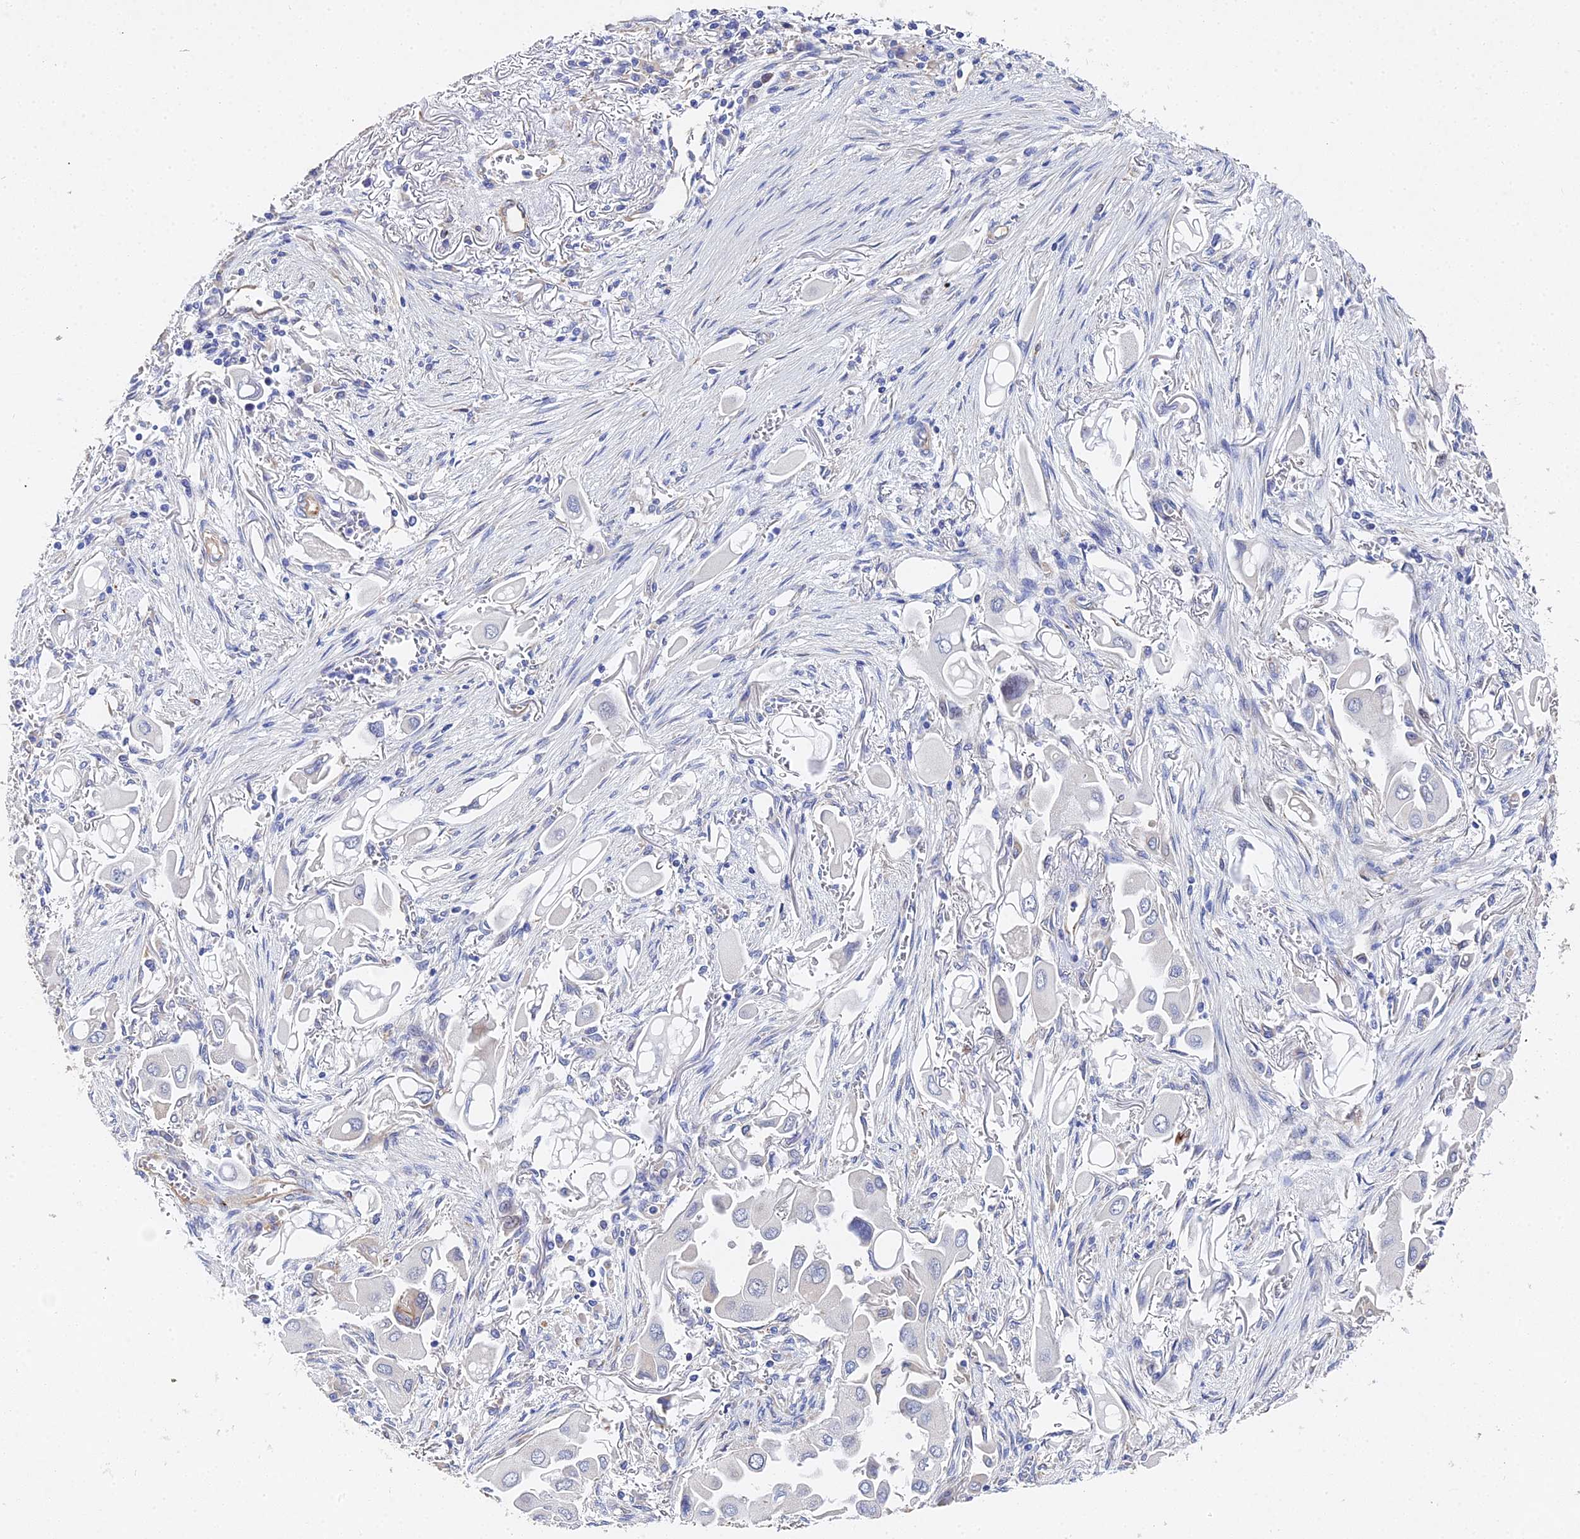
{"staining": {"intensity": "negative", "quantity": "none", "location": "none"}, "tissue": "lung cancer", "cell_type": "Tumor cells", "image_type": "cancer", "snomed": [{"axis": "morphology", "description": "Adenocarcinoma, NOS"}, {"axis": "topography", "description": "Lung"}], "caption": "DAB immunohistochemical staining of lung adenocarcinoma demonstrates no significant staining in tumor cells.", "gene": "ENSG00000268674", "patient": {"sex": "female", "age": 76}}